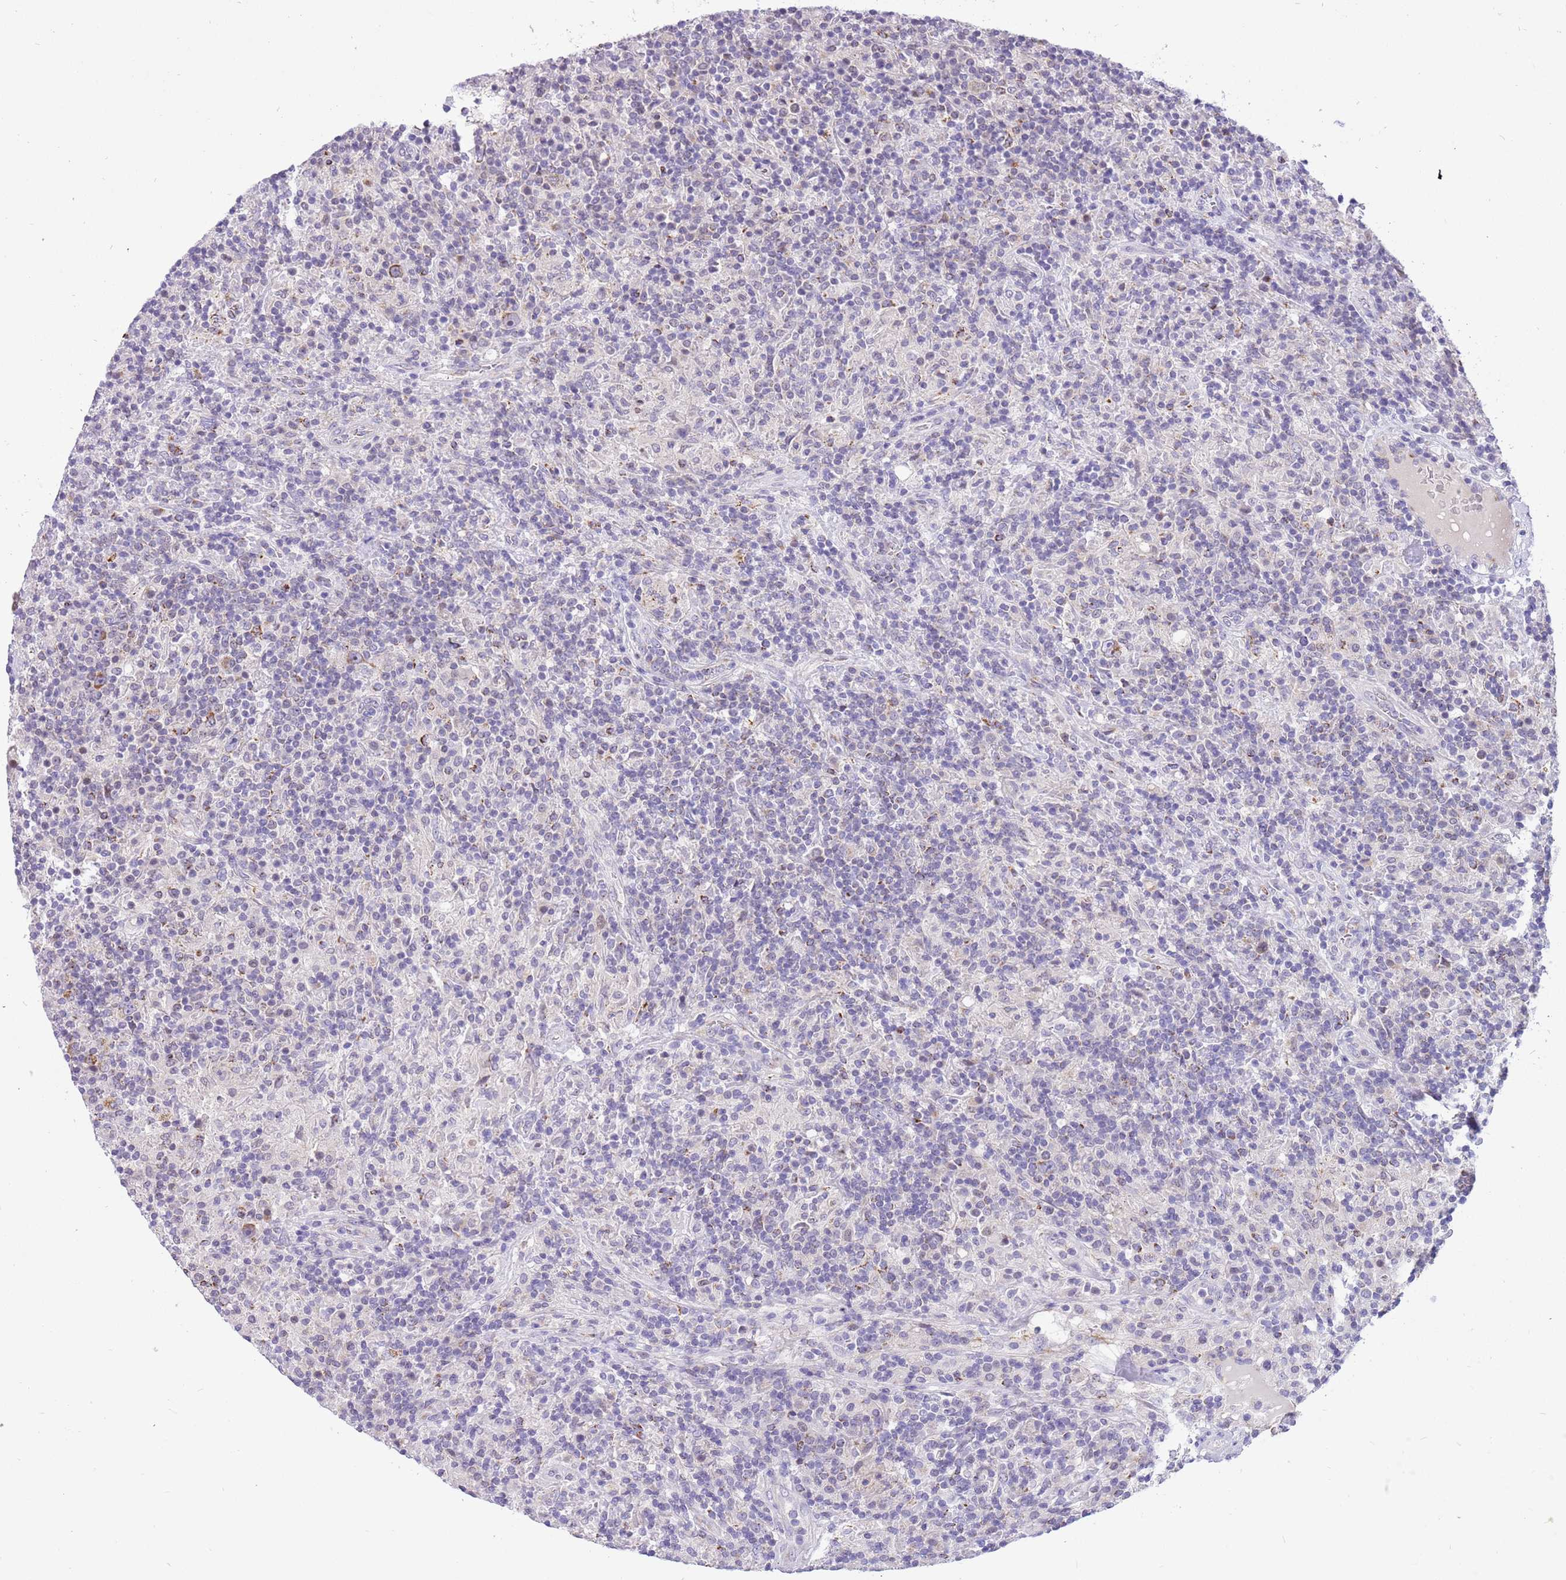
{"staining": {"intensity": "moderate", "quantity": "25%-75%", "location": "cytoplasmic/membranous"}, "tissue": "lymphoma", "cell_type": "Tumor cells", "image_type": "cancer", "snomed": [{"axis": "morphology", "description": "Hodgkin's disease, NOS"}, {"axis": "topography", "description": "Lymph node"}], "caption": "A histopathology image of Hodgkin's disease stained for a protein displays moderate cytoplasmic/membranous brown staining in tumor cells. The protein of interest is shown in brown color, while the nuclei are stained blue.", "gene": "COX17", "patient": {"sex": "male", "age": 70}}